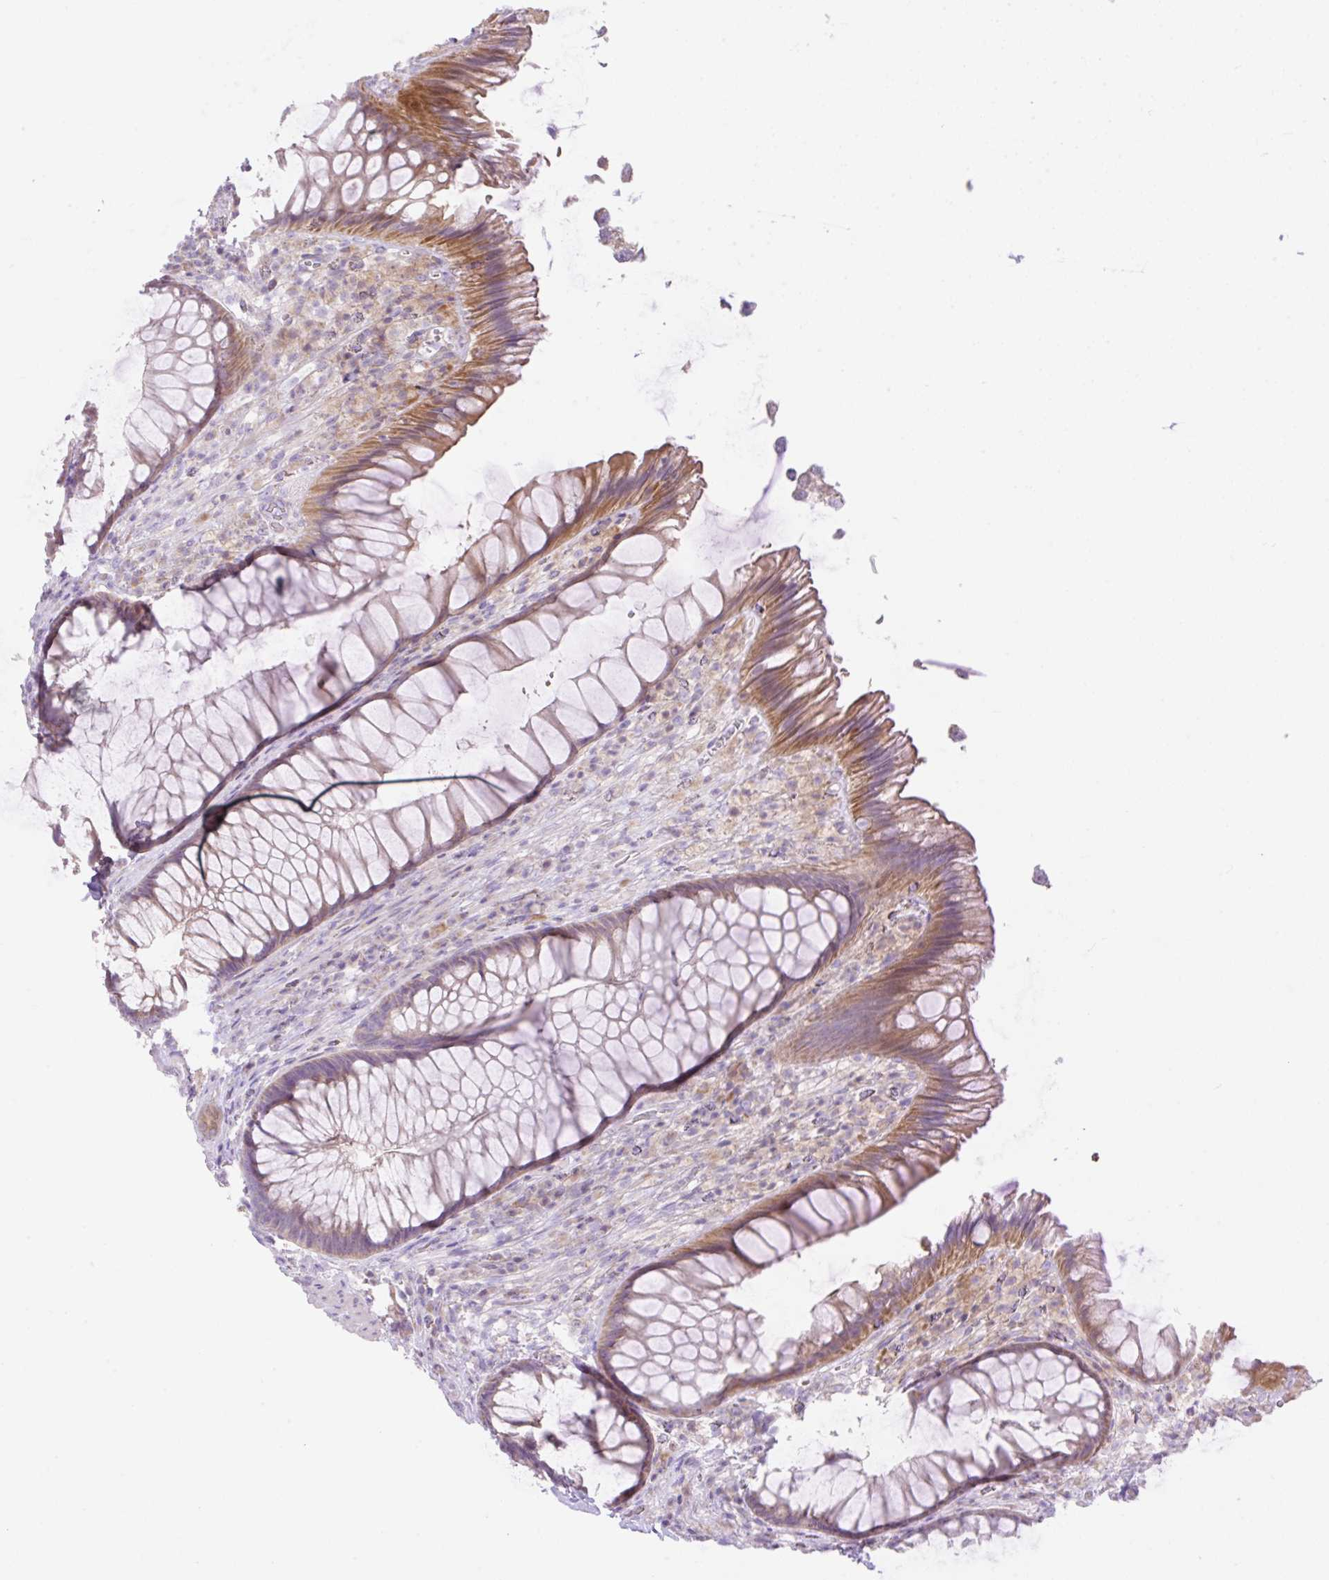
{"staining": {"intensity": "moderate", "quantity": ">75%", "location": "cytoplasmic/membranous"}, "tissue": "rectum", "cell_type": "Glandular cells", "image_type": "normal", "snomed": [{"axis": "morphology", "description": "Normal tissue, NOS"}, {"axis": "topography", "description": "Rectum"}], "caption": "Unremarkable rectum was stained to show a protein in brown. There is medium levels of moderate cytoplasmic/membranous positivity in about >75% of glandular cells.", "gene": "VPS25", "patient": {"sex": "male", "age": 53}}